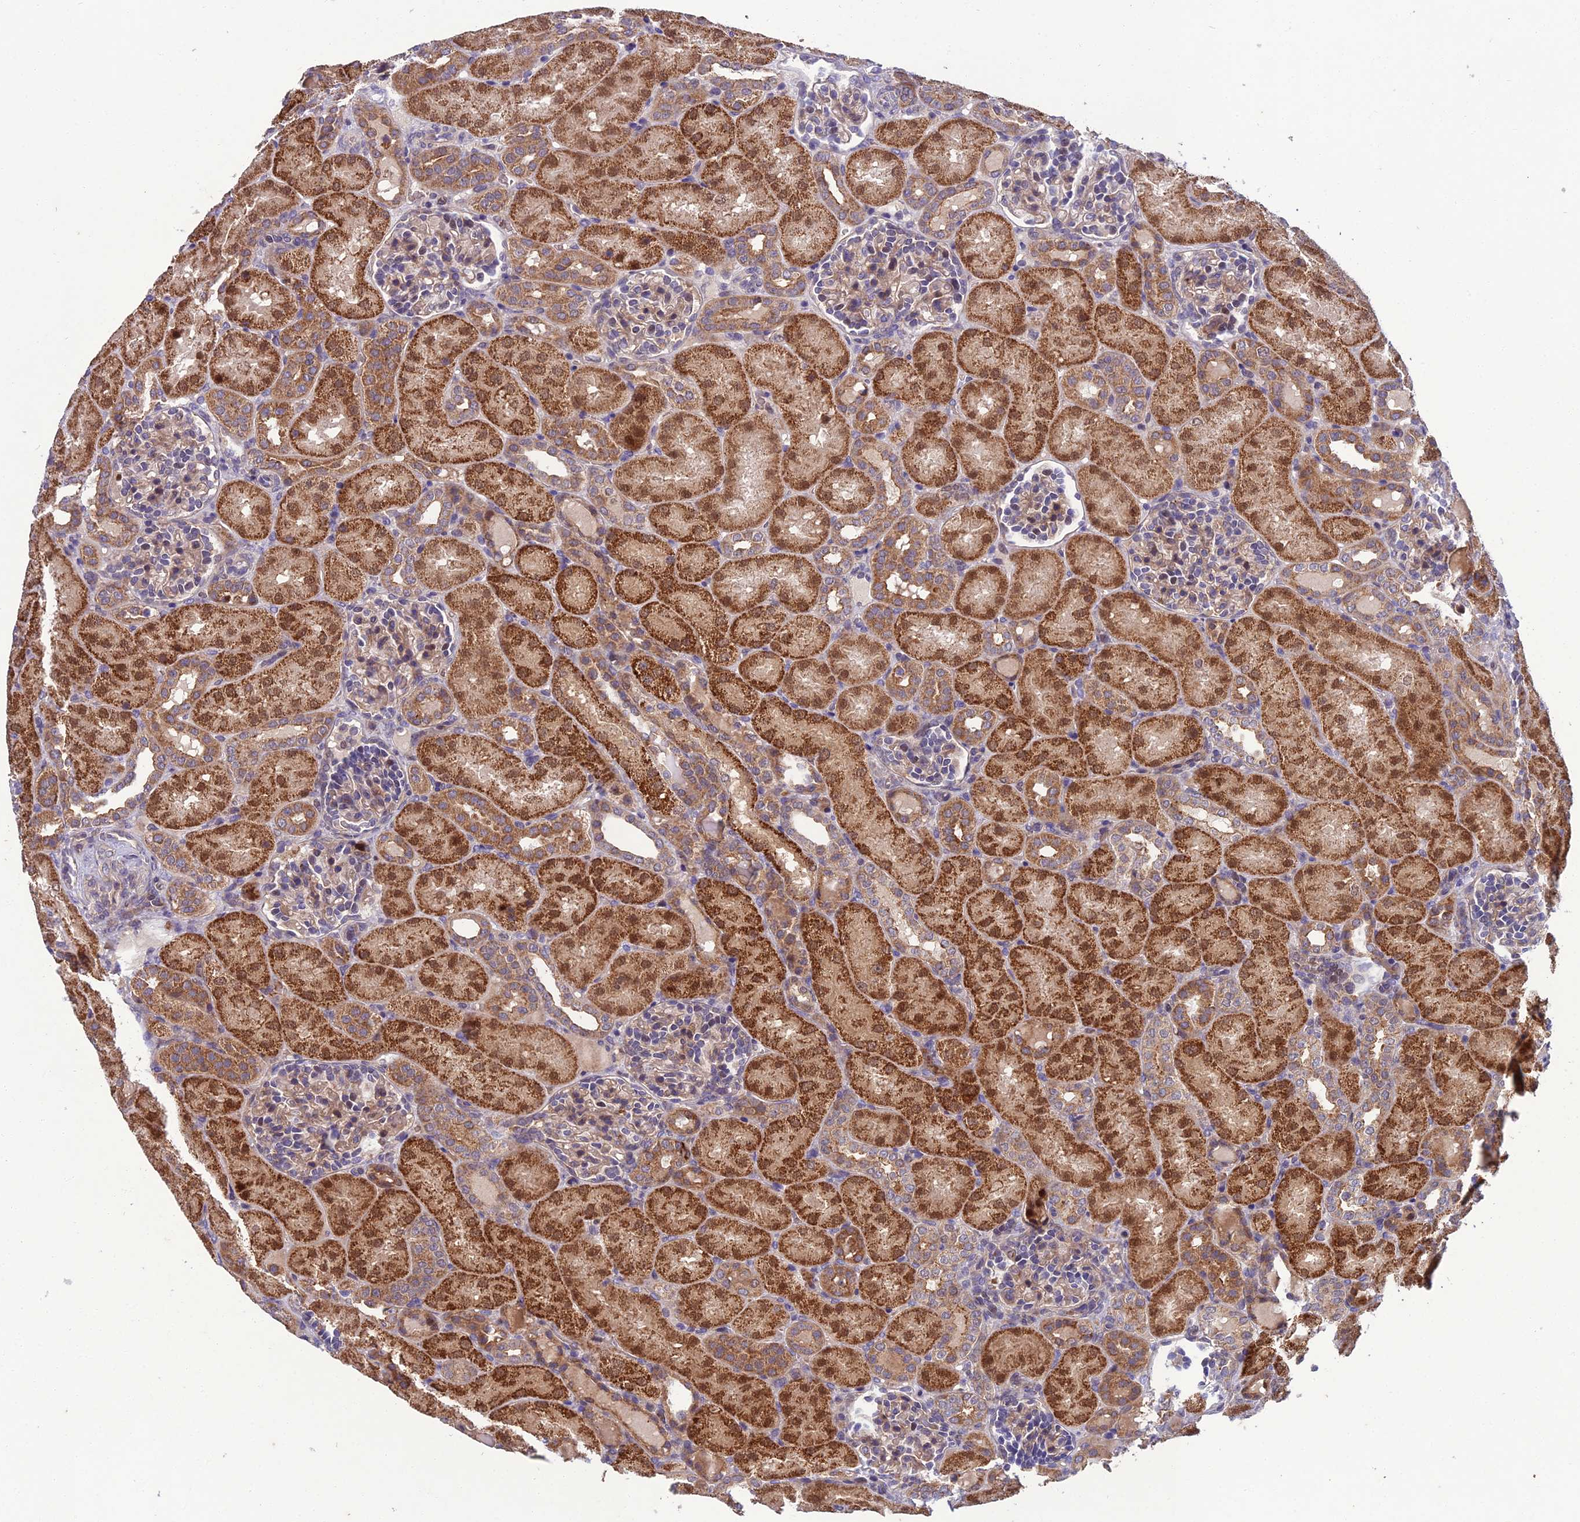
{"staining": {"intensity": "weak", "quantity": "25%-75%", "location": "cytoplasmic/membranous"}, "tissue": "kidney", "cell_type": "Cells in glomeruli", "image_type": "normal", "snomed": [{"axis": "morphology", "description": "Normal tissue, NOS"}, {"axis": "topography", "description": "Kidney"}], "caption": "The photomicrograph shows a brown stain indicating the presence of a protein in the cytoplasmic/membranous of cells in glomeruli in kidney. Nuclei are stained in blue.", "gene": "GIPC1", "patient": {"sex": "male", "age": 1}}